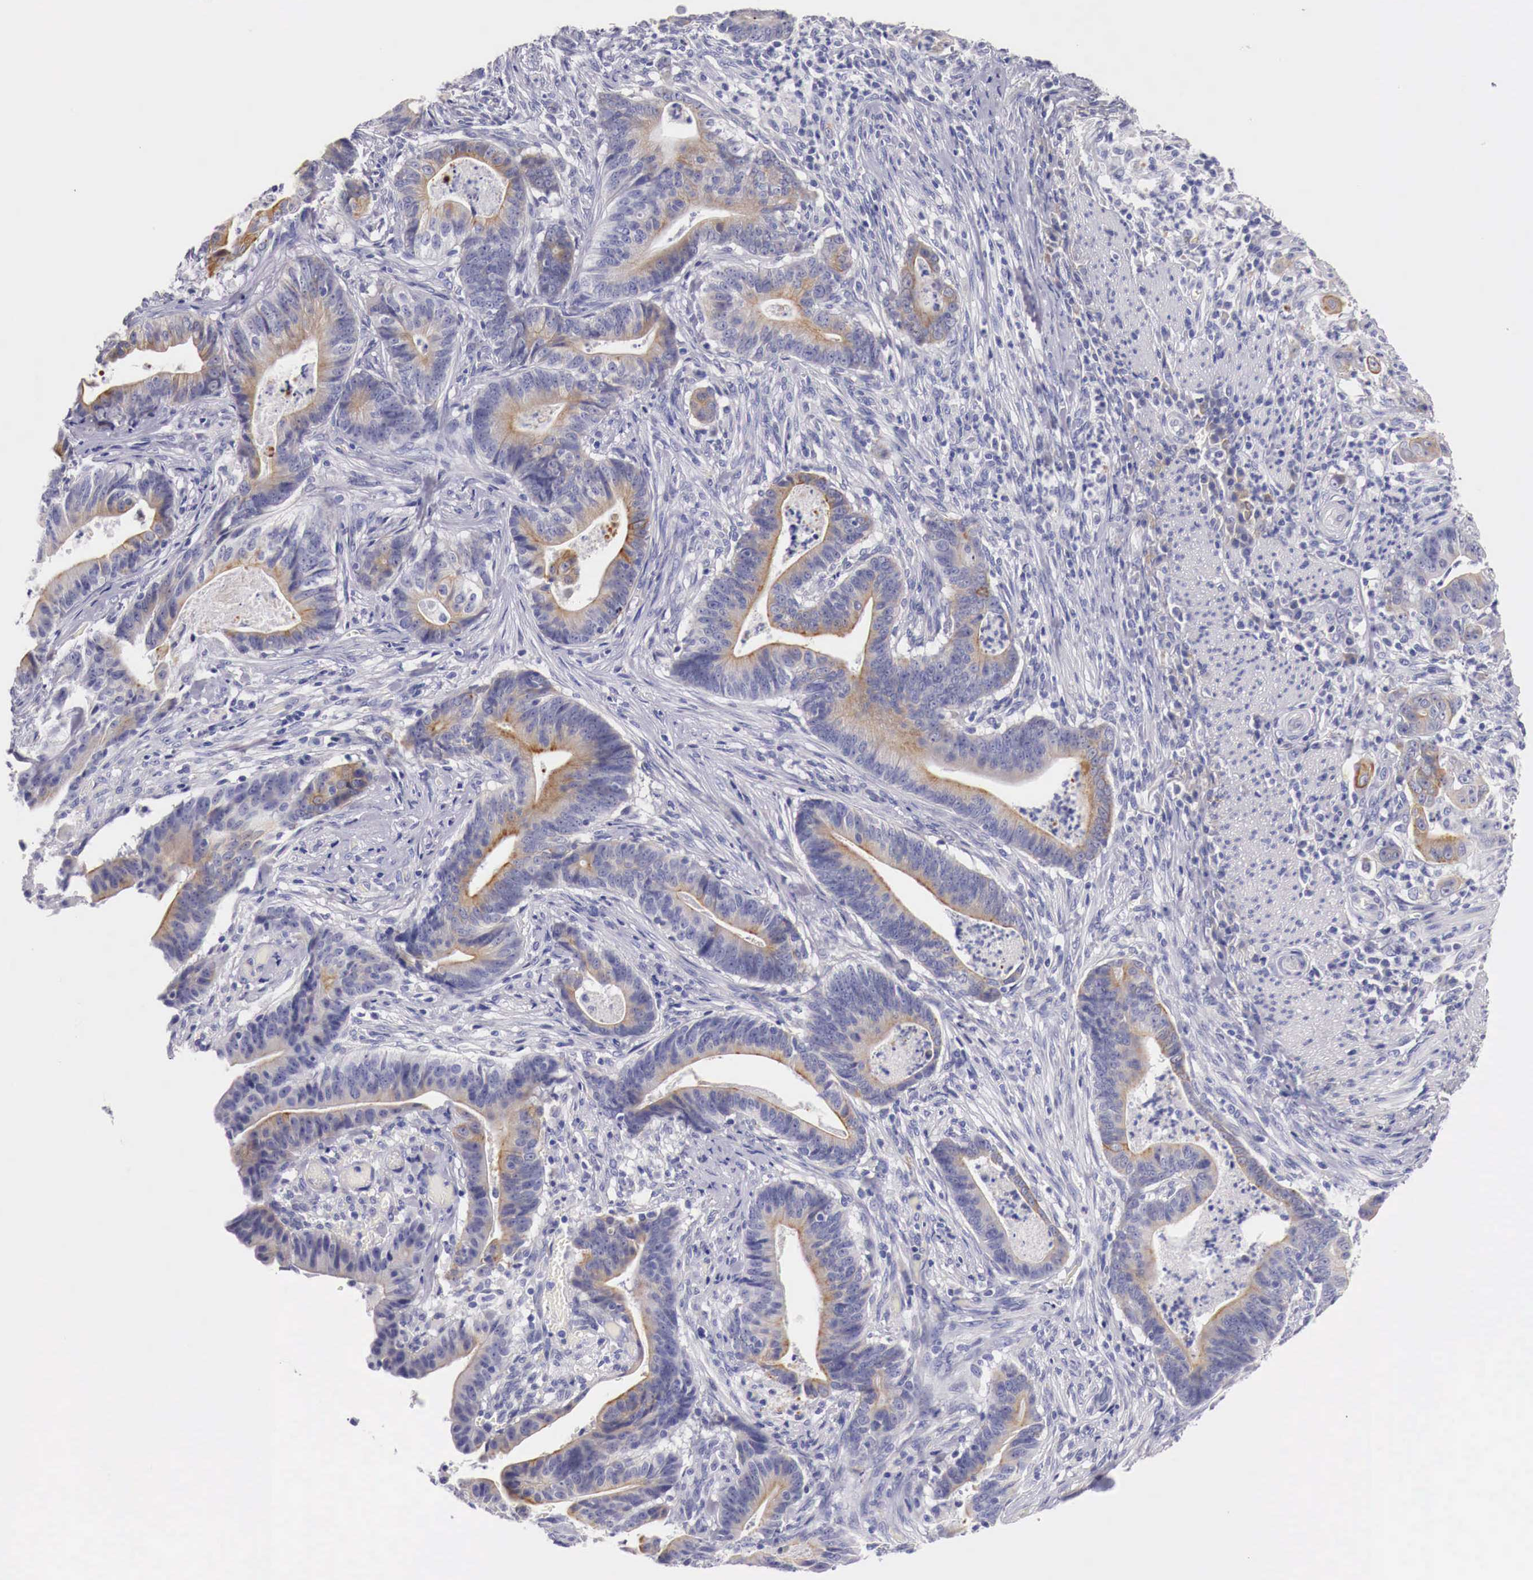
{"staining": {"intensity": "weak", "quantity": ">75%", "location": "cytoplasmic/membranous"}, "tissue": "stomach cancer", "cell_type": "Tumor cells", "image_type": "cancer", "snomed": [{"axis": "morphology", "description": "Adenocarcinoma, NOS"}, {"axis": "topography", "description": "Stomach, lower"}], "caption": "Adenocarcinoma (stomach) was stained to show a protein in brown. There is low levels of weak cytoplasmic/membranous staining in about >75% of tumor cells.", "gene": "NREP", "patient": {"sex": "female", "age": 86}}